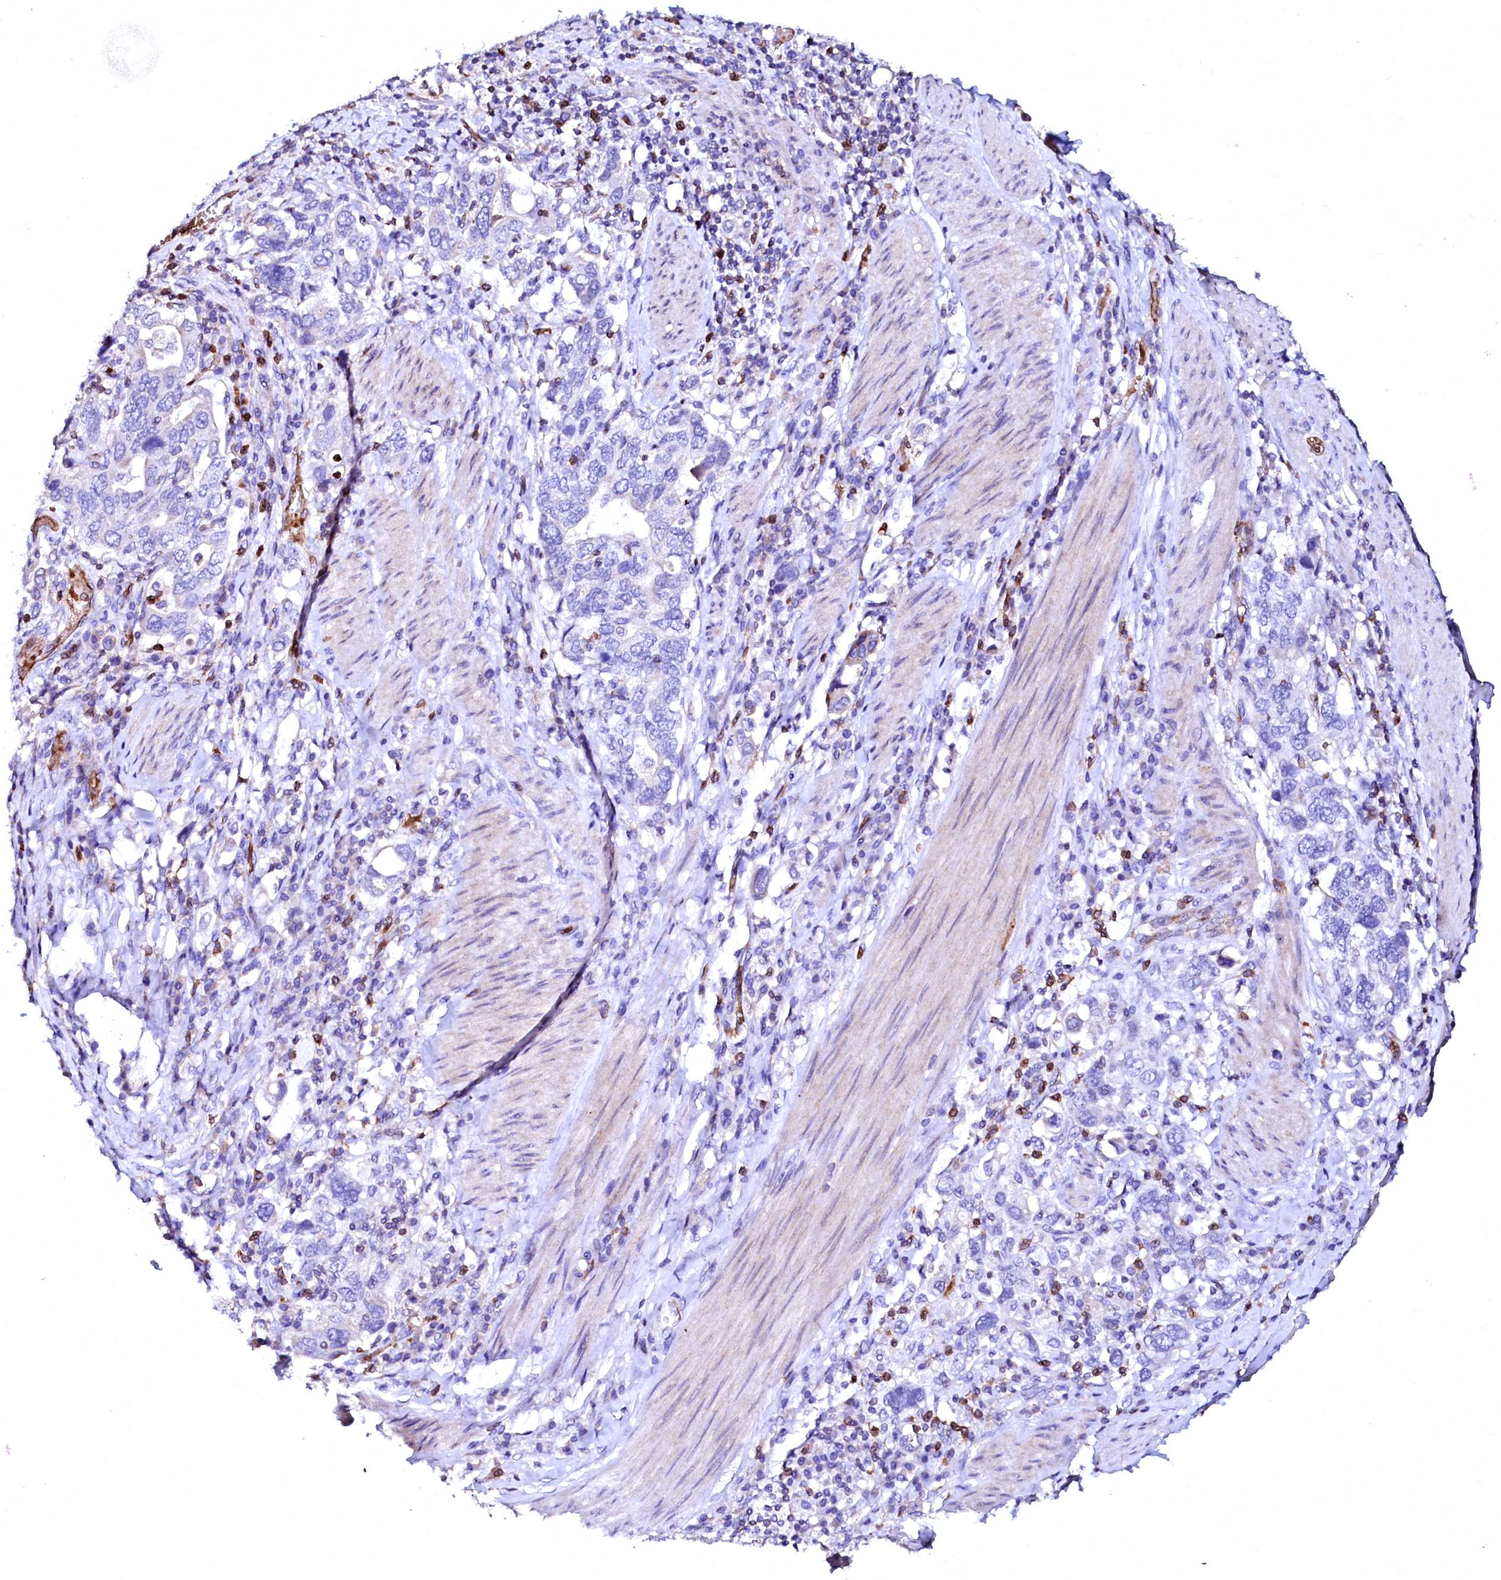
{"staining": {"intensity": "negative", "quantity": "none", "location": "none"}, "tissue": "stomach cancer", "cell_type": "Tumor cells", "image_type": "cancer", "snomed": [{"axis": "morphology", "description": "Adenocarcinoma, NOS"}, {"axis": "topography", "description": "Stomach, upper"}], "caption": "DAB (3,3'-diaminobenzidine) immunohistochemical staining of human stomach adenocarcinoma exhibits no significant positivity in tumor cells.", "gene": "RAB27A", "patient": {"sex": "male", "age": 62}}